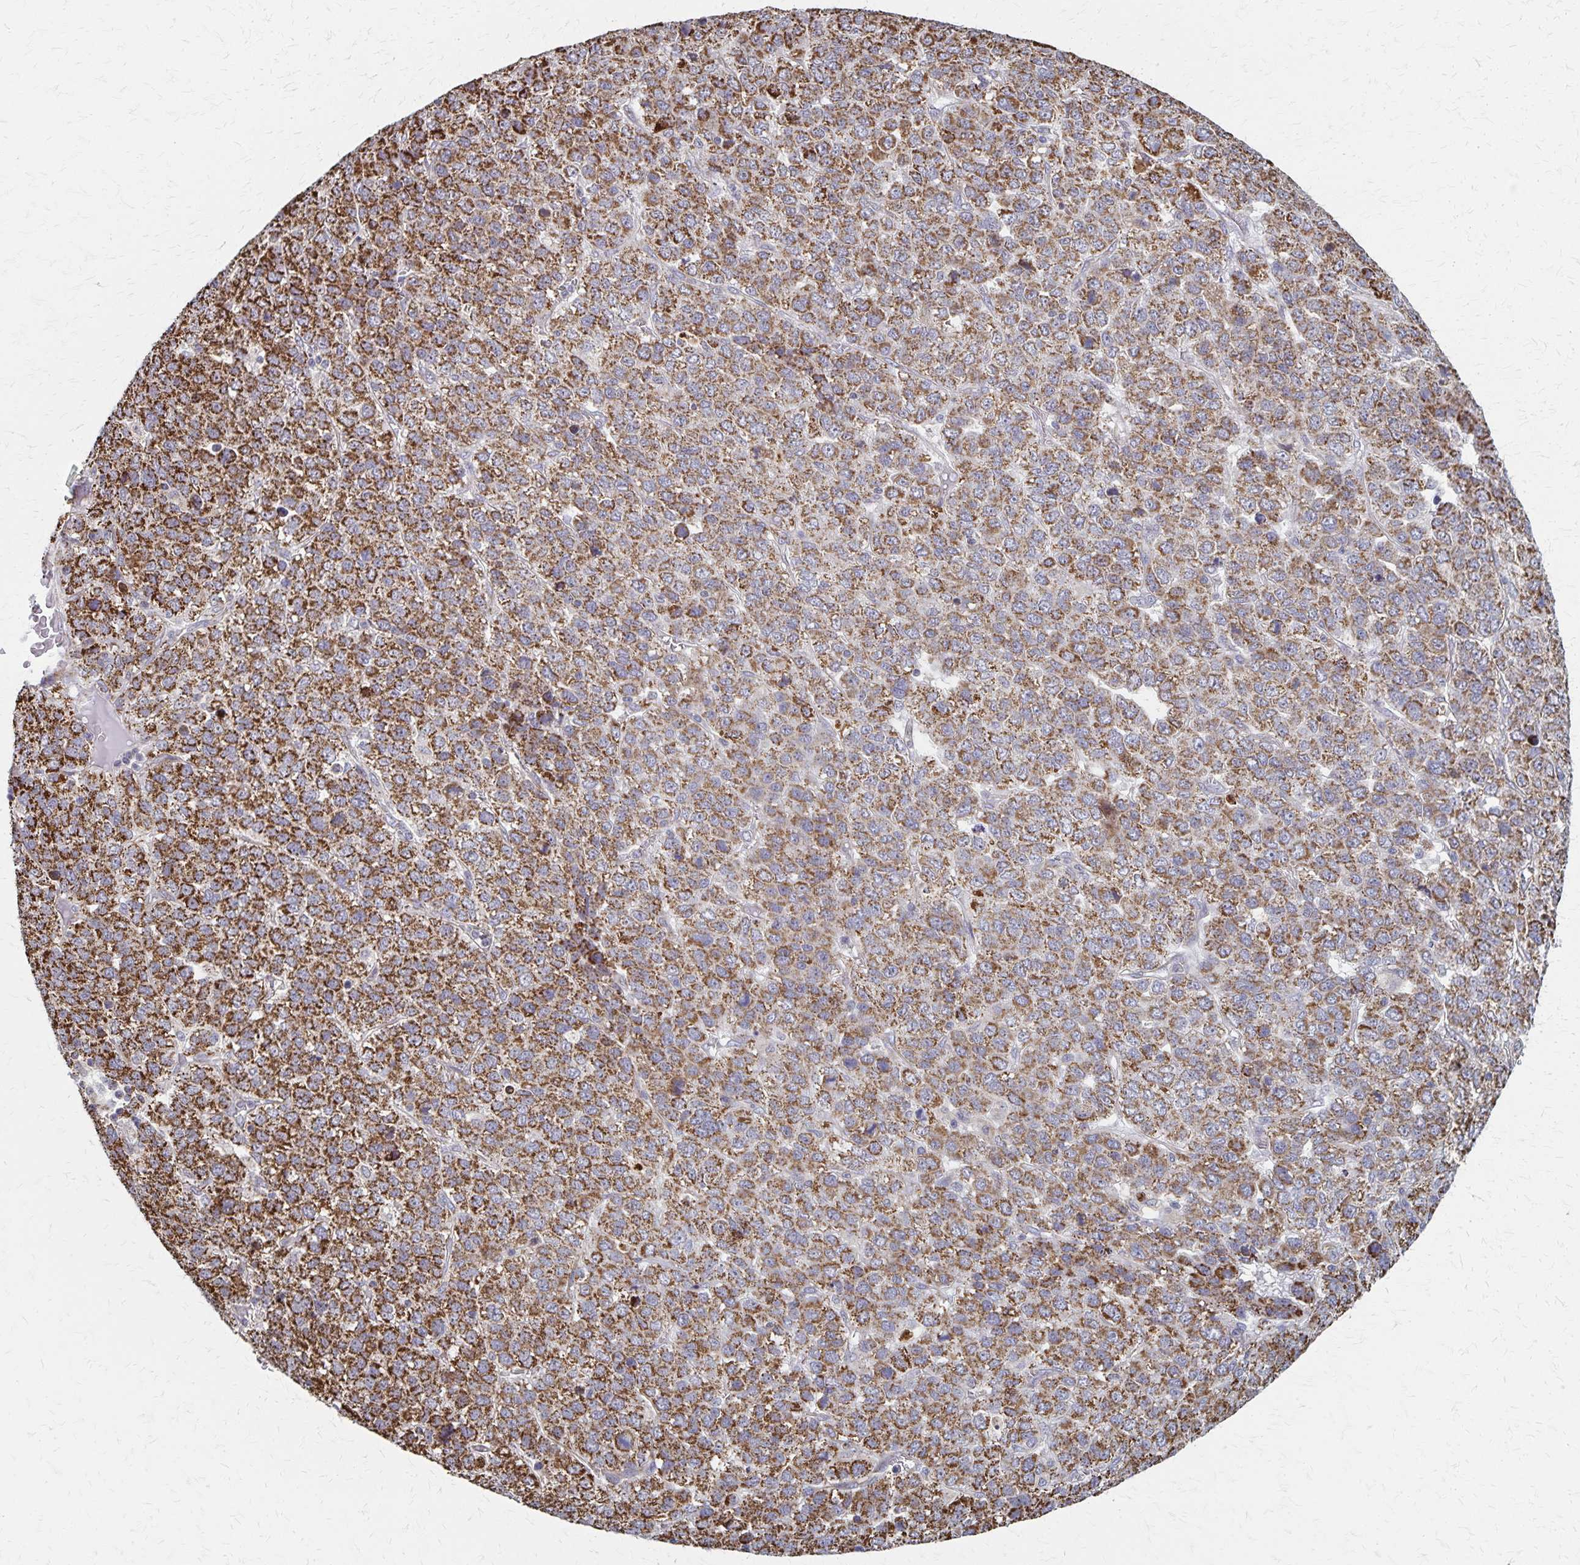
{"staining": {"intensity": "strong", "quantity": ">75%", "location": "cytoplasmic/membranous"}, "tissue": "liver cancer", "cell_type": "Tumor cells", "image_type": "cancer", "snomed": [{"axis": "morphology", "description": "Carcinoma, Hepatocellular, NOS"}, {"axis": "topography", "description": "Liver"}], "caption": "A micrograph of hepatocellular carcinoma (liver) stained for a protein displays strong cytoplasmic/membranous brown staining in tumor cells.", "gene": "DYRK4", "patient": {"sex": "male", "age": 69}}